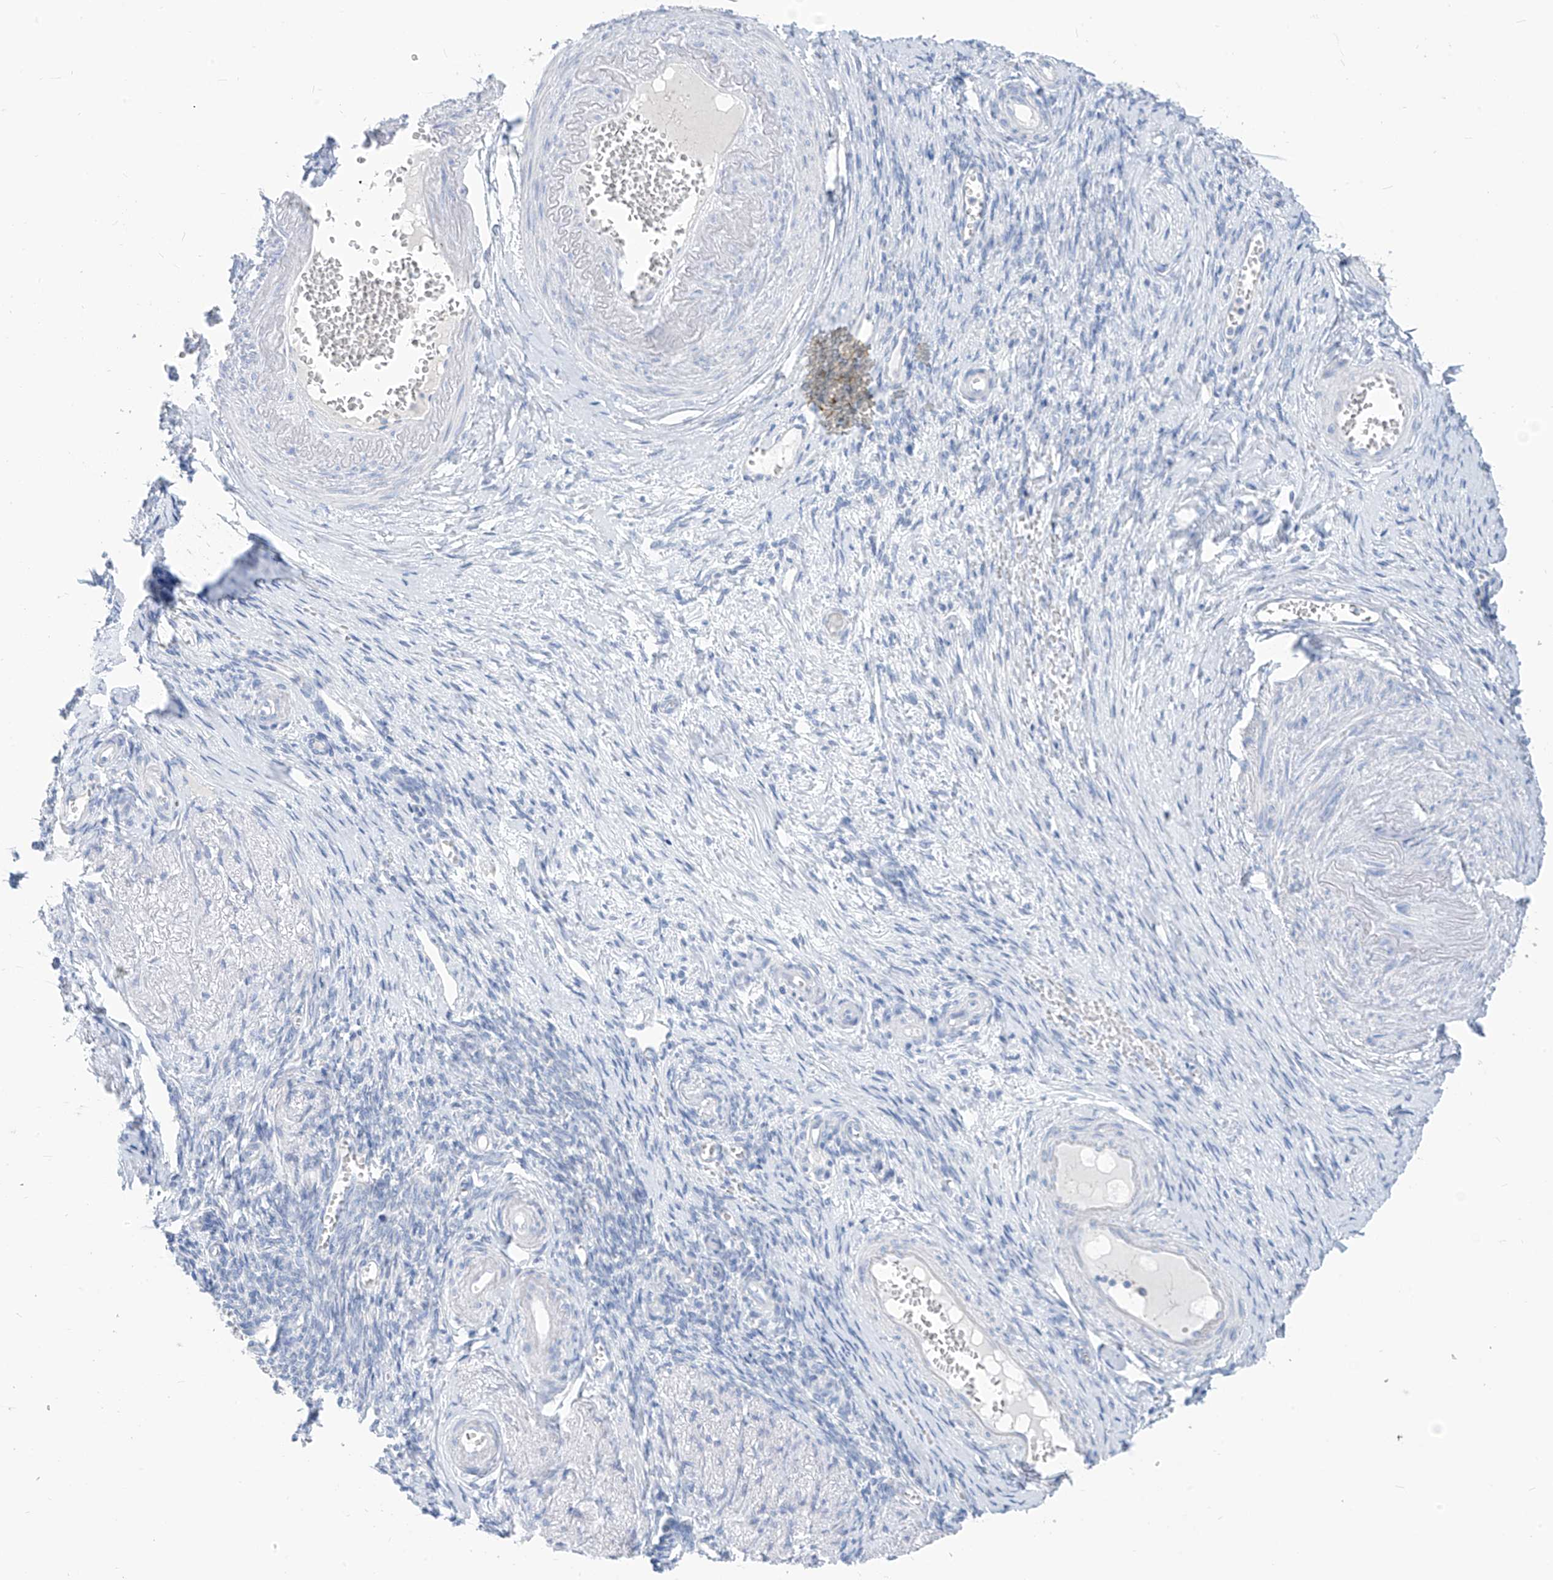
{"staining": {"intensity": "negative", "quantity": "none", "location": "none"}, "tissue": "adipose tissue", "cell_type": "Adipocytes", "image_type": "normal", "snomed": [{"axis": "morphology", "description": "Normal tissue, NOS"}, {"axis": "topography", "description": "Vascular tissue"}, {"axis": "topography", "description": "Fallopian tube"}, {"axis": "topography", "description": "Ovary"}], "caption": "Immunohistochemistry (IHC) photomicrograph of benign adipose tissue stained for a protein (brown), which demonstrates no expression in adipocytes. (DAB immunohistochemistry (IHC) with hematoxylin counter stain).", "gene": "ZNF404", "patient": {"sex": "female", "age": 67}}